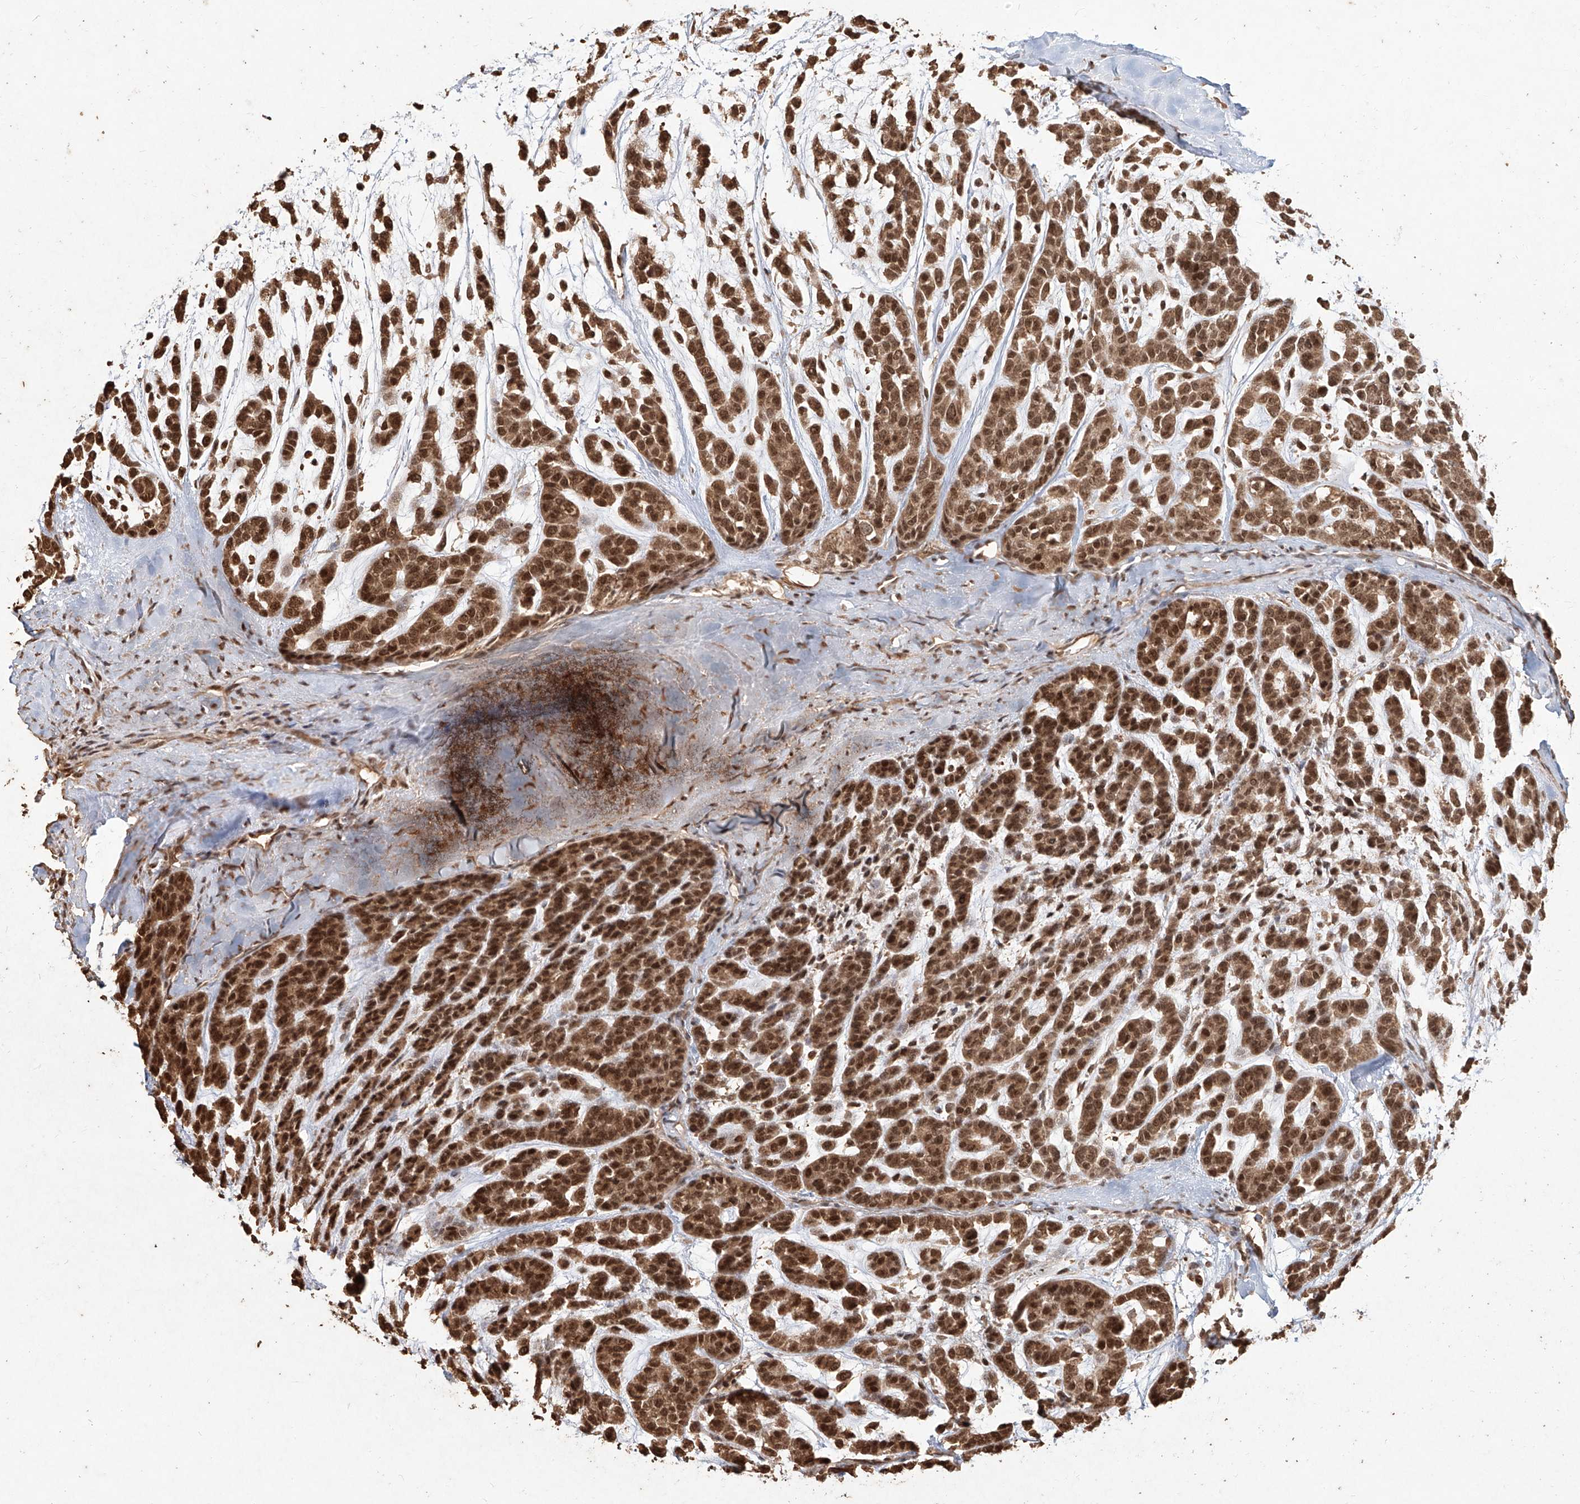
{"staining": {"intensity": "strong", "quantity": ">75%", "location": "cytoplasmic/membranous,nuclear"}, "tissue": "head and neck cancer", "cell_type": "Tumor cells", "image_type": "cancer", "snomed": [{"axis": "morphology", "description": "Adenocarcinoma, NOS"}, {"axis": "morphology", "description": "Adenoma, NOS"}, {"axis": "topography", "description": "Head-Neck"}], "caption": "Head and neck cancer was stained to show a protein in brown. There is high levels of strong cytoplasmic/membranous and nuclear positivity in approximately >75% of tumor cells.", "gene": "UBE2K", "patient": {"sex": "female", "age": 55}}